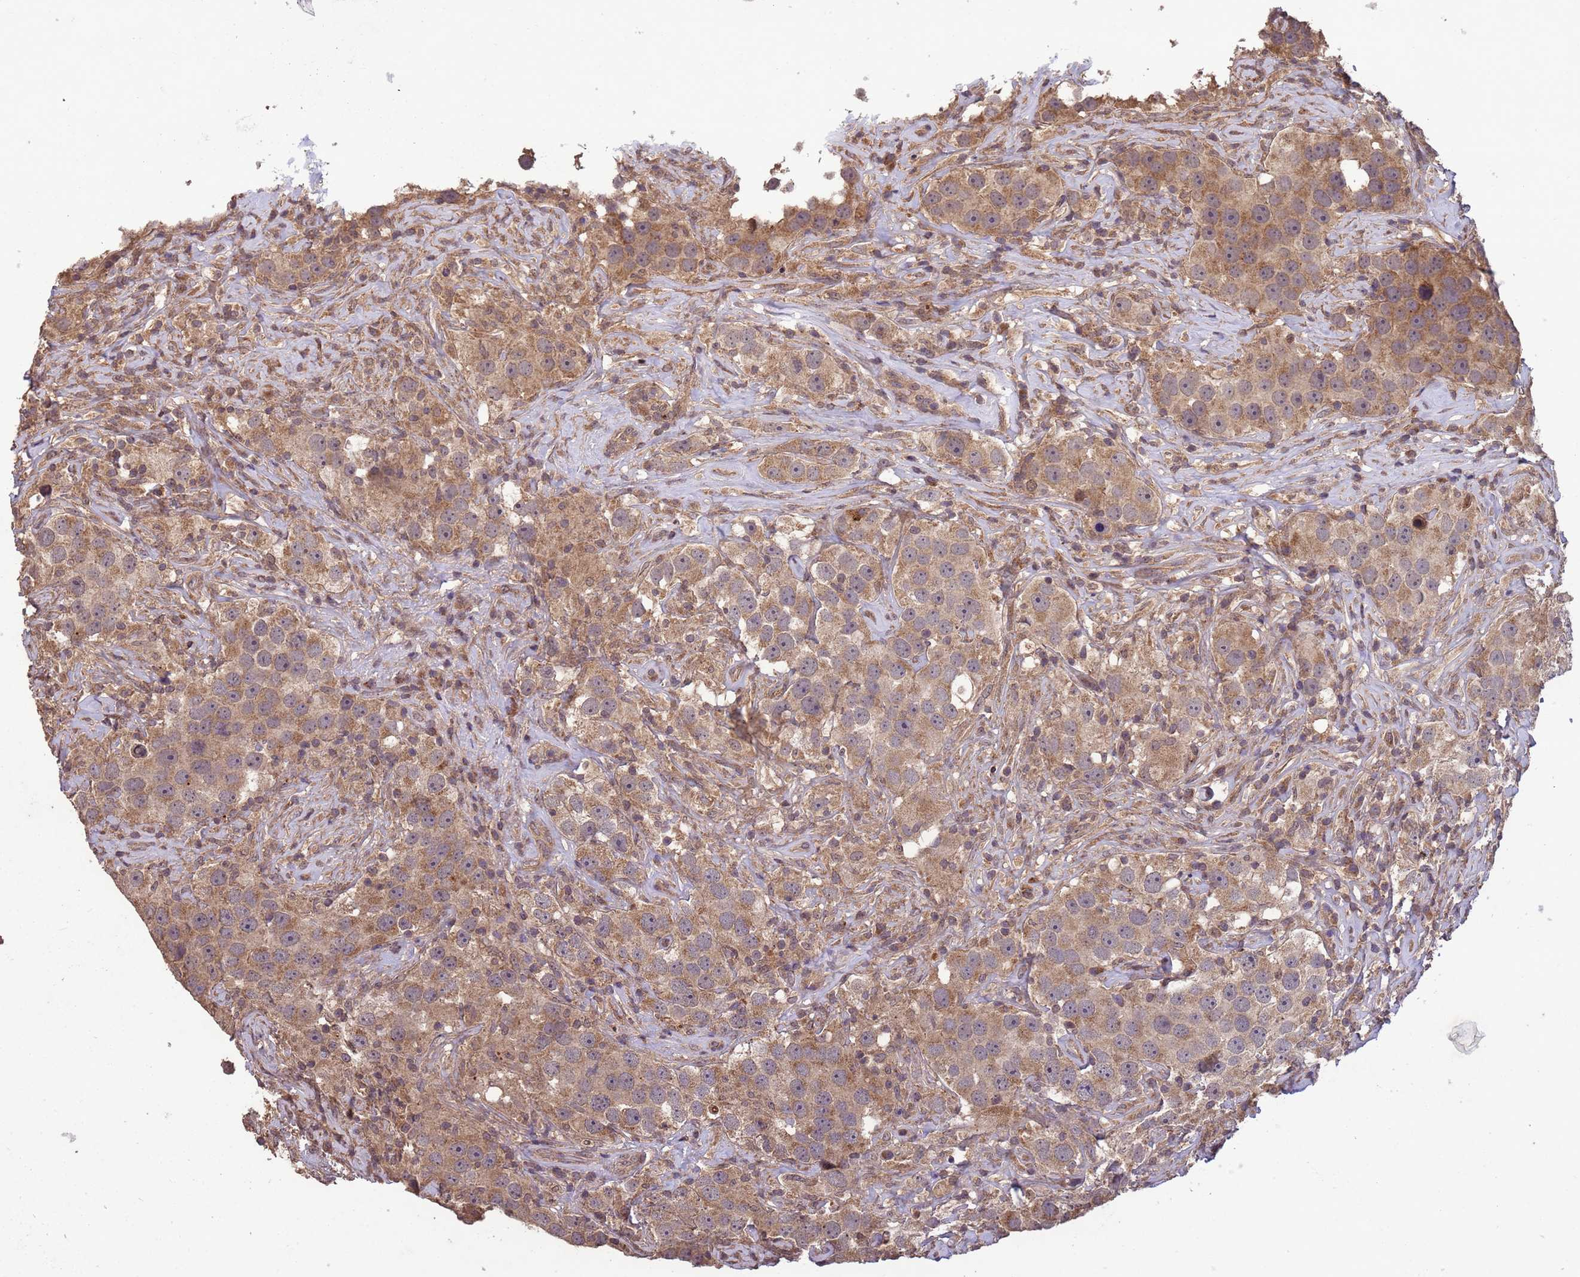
{"staining": {"intensity": "moderate", "quantity": ">75%", "location": "cytoplasmic/membranous"}, "tissue": "testis cancer", "cell_type": "Tumor cells", "image_type": "cancer", "snomed": [{"axis": "morphology", "description": "Seminoma, NOS"}, {"axis": "topography", "description": "Testis"}], "caption": "Immunohistochemistry (DAB) staining of seminoma (testis) shows moderate cytoplasmic/membranous protein staining in about >75% of tumor cells.", "gene": "FASTKD1", "patient": {"sex": "male", "age": 49}}